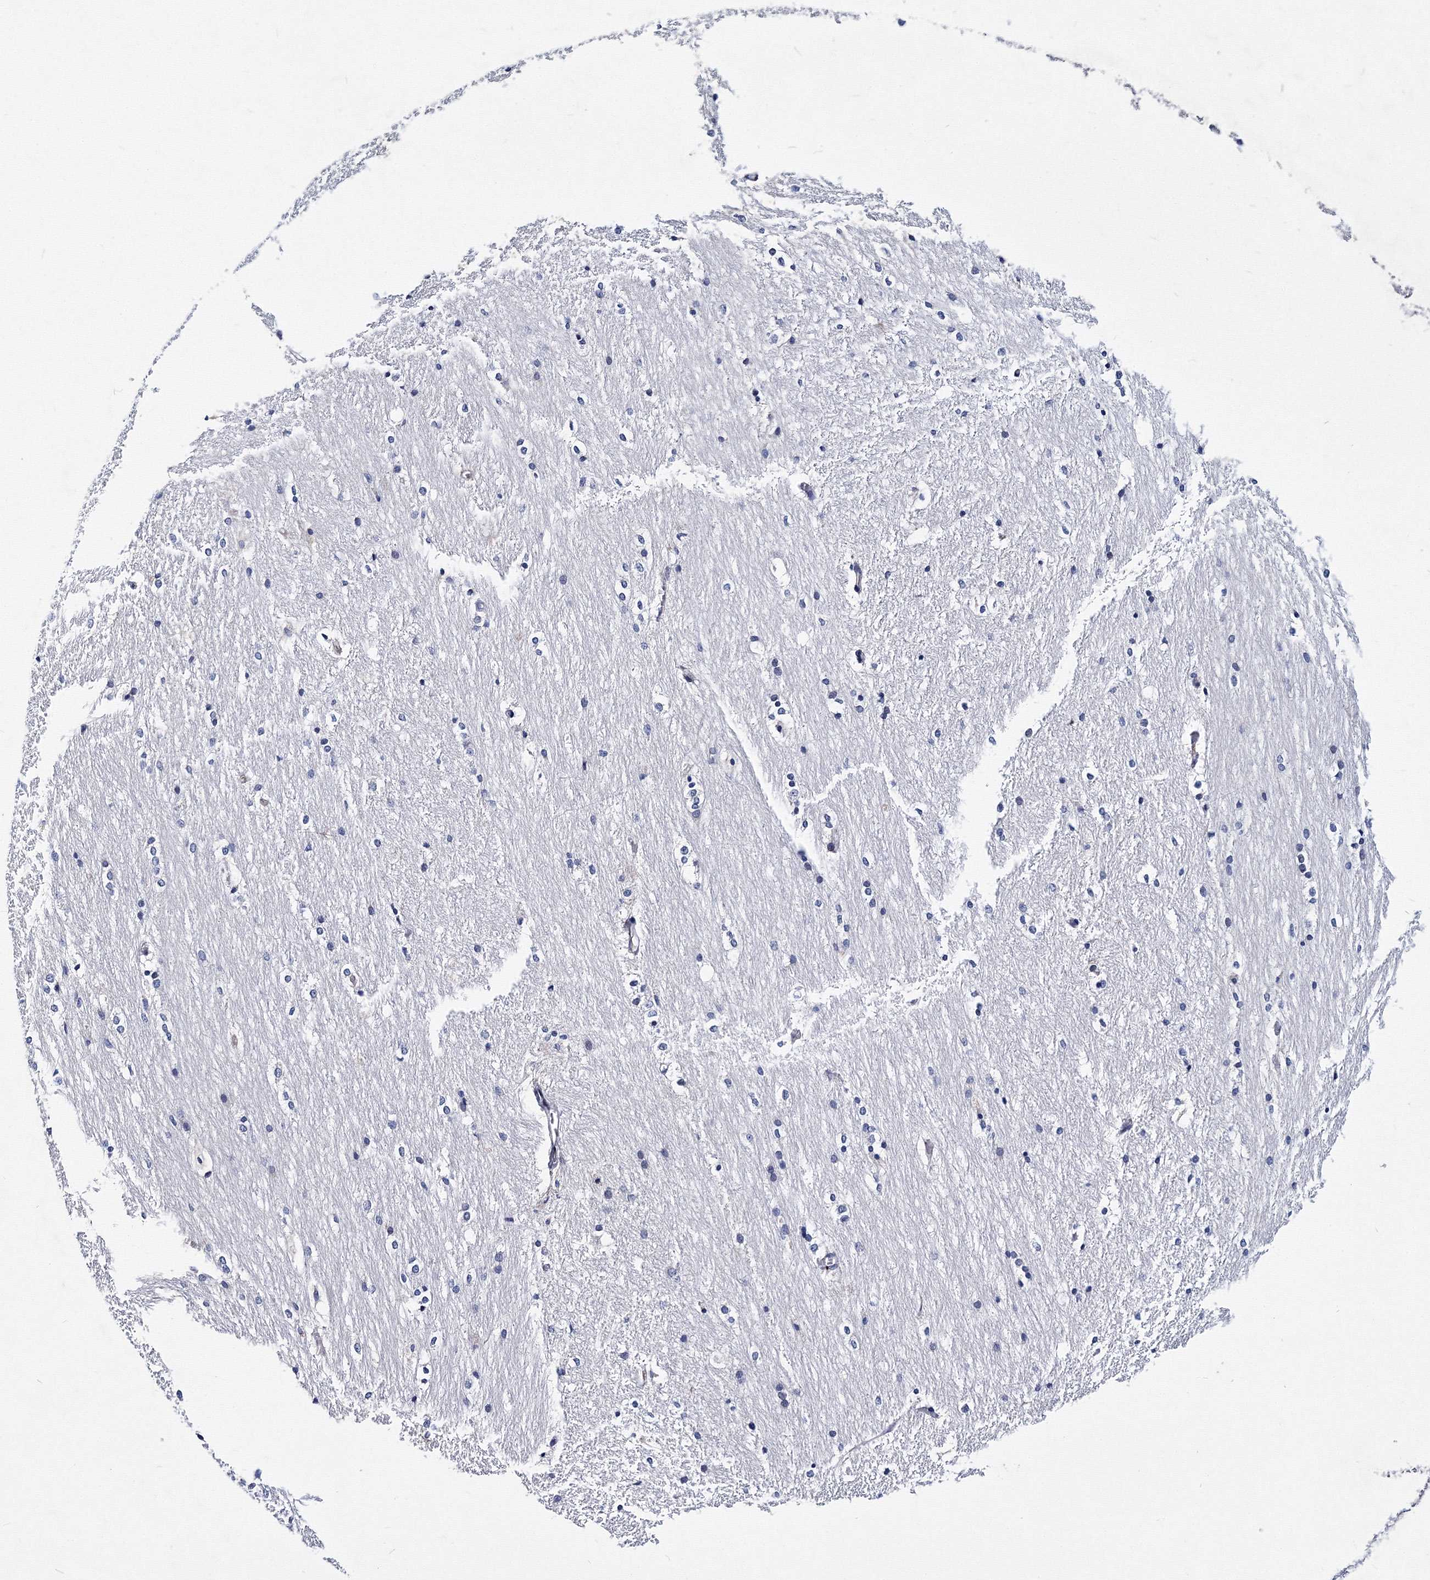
{"staining": {"intensity": "negative", "quantity": "none", "location": "none"}, "tissue": "caudate", "cell_type": "Glial cells", "image_type": "normal", "snomed": [{"axis": "morphology", "description": "Normal tissue, NOS"}, {"axis": "topography", "description": "Lateral ventricle wall"}], "caption": "DAB immunohistochemical staining of benign human caudate exhibits no significant staining in glial cells.", "gene": "TRPM2", "patient": {"sex": "female", "age": 19}}